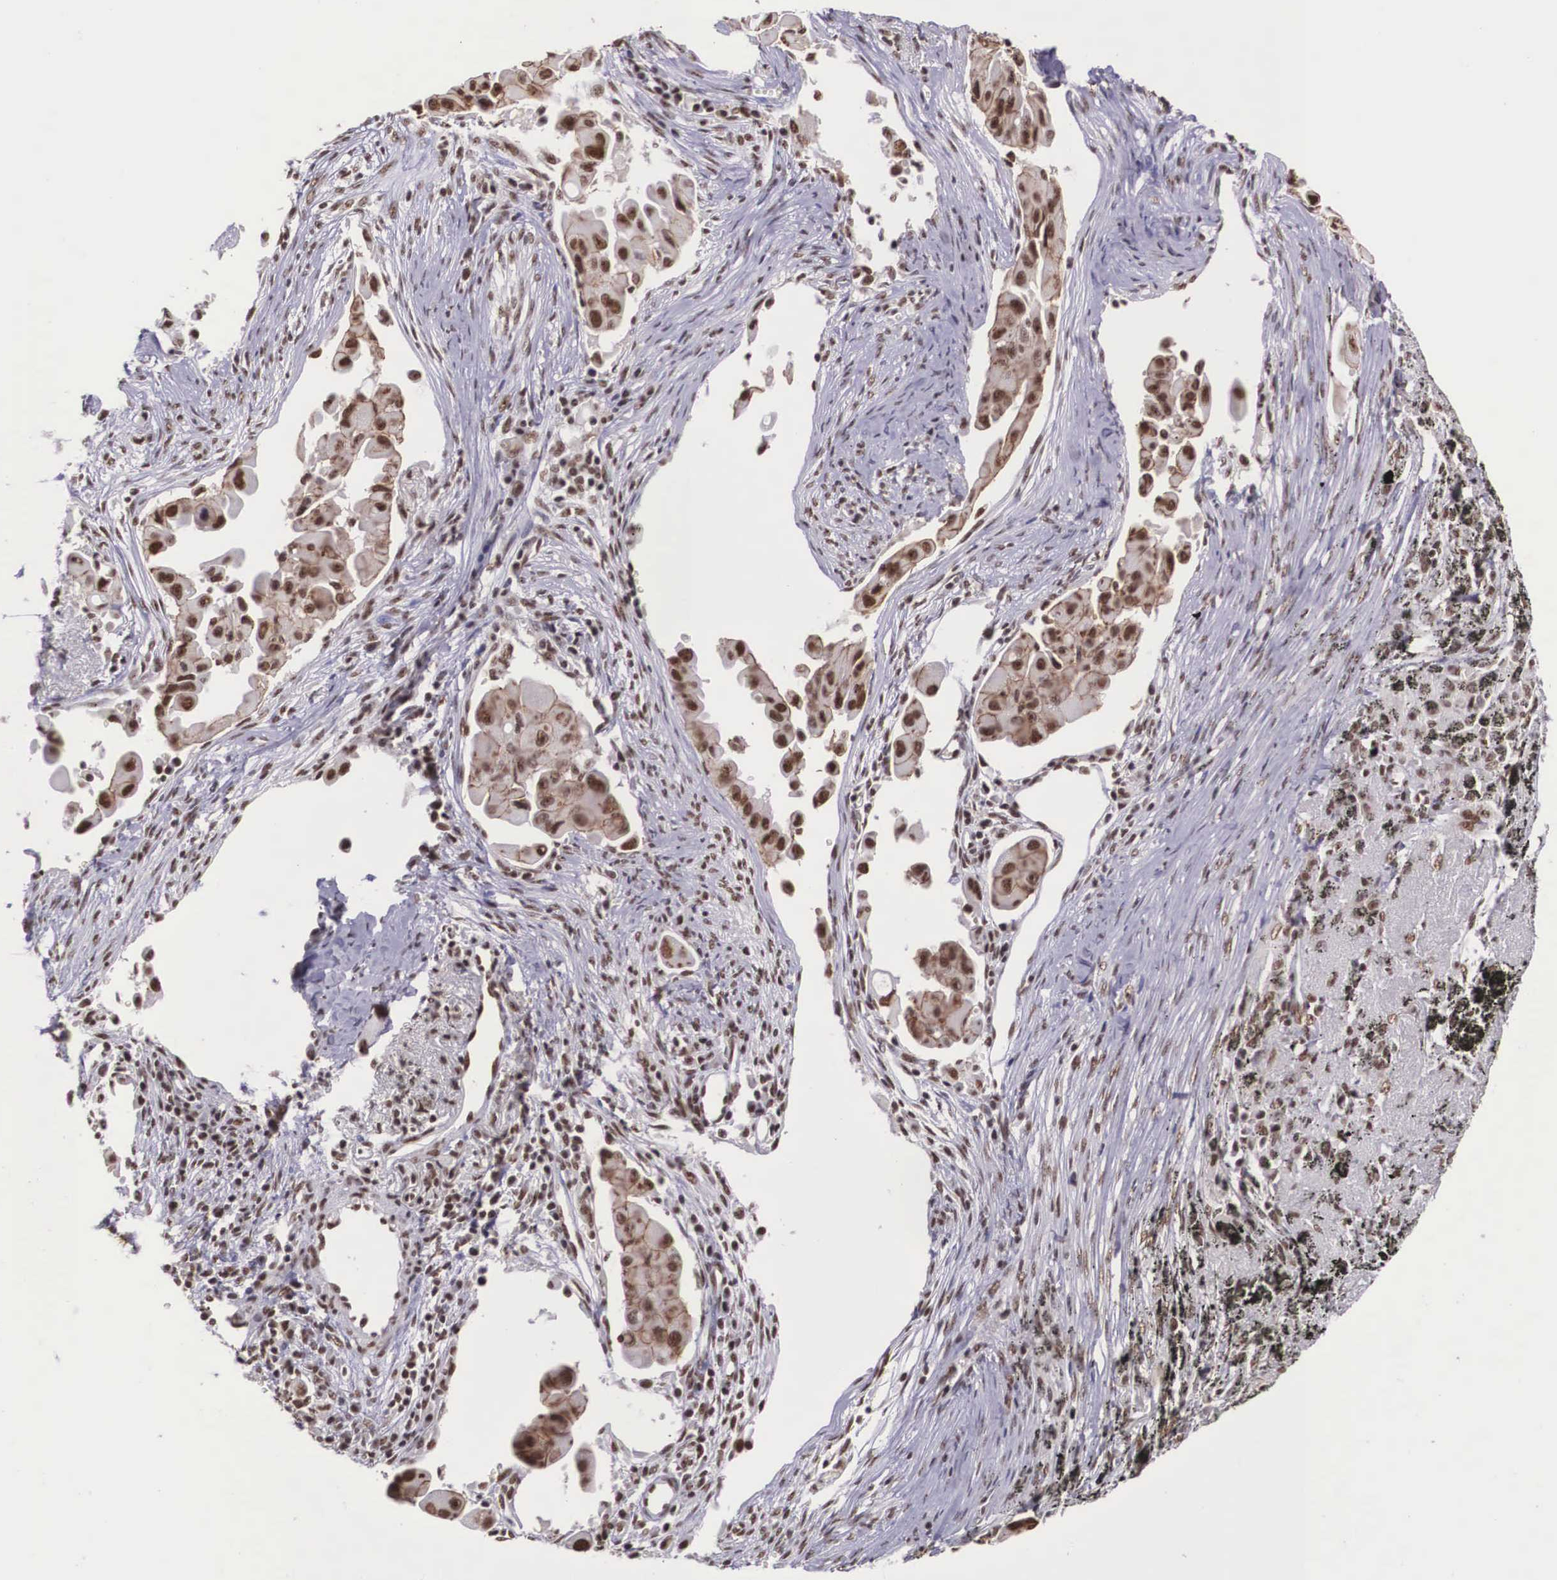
{"staining": {"intensity": "moderate", "quantity": ">75%", "location": "cytoplasmic/membranous,nuclear"}, "tissue": "lung cancer", "cell_type": "Tumor cells", "image_type": "cancer", "snomed": [{"axis": "morphology", "description": "Adenocarcinoma, NOS"}, {"axis": "topography", "description": "Lung"}], "caption": "Immunohistochemistry (IHC) micrograph of human lung cancer stained for a protein (brown), which shows medium levels of moderate cytoplasmic/membranous and nuclear expression in approximately >75% of tumor cells.", "gene": "POLR2F", "patient": {"sex": "male", "age": 68}}